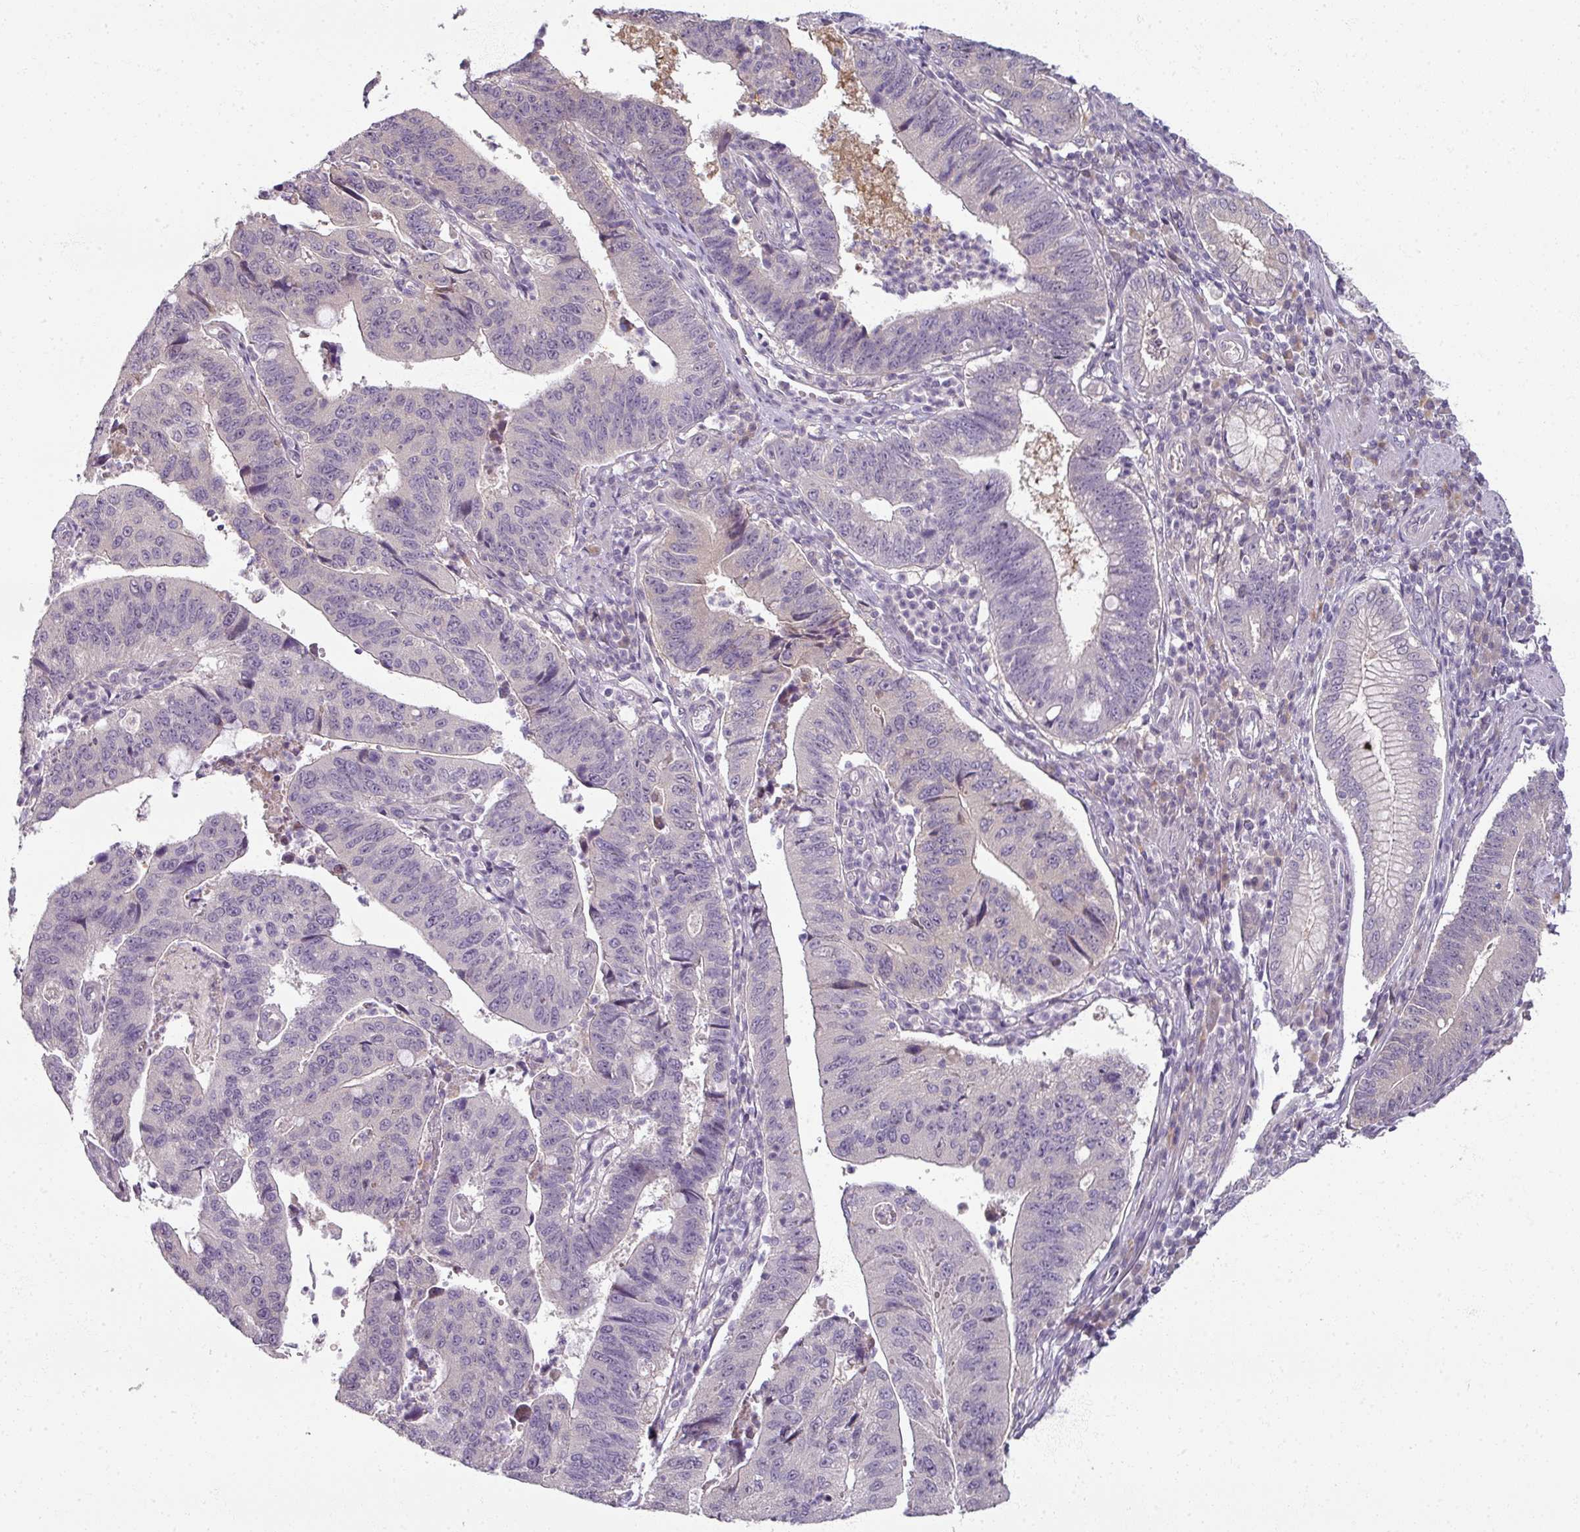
{"staining": {"intensity": "negative", "quantity": "none", "location": "none"}, "tissue": "stomach cancer", "cell_type": "Tumor cells", "image_type": "cancer", "snomed": [{"axis": "morphology", "description": "Adenocarcinoma, NOS"}, {"axis": "topography", "description": "Stomach"}], "caption": "A photomicrograph of human stomach cancer (adenocarcinoma) is negative for staining in tumor cells. The staining was performed using DAB to visualize the protein expression in brown, while the nuclei were stained in blue with hematoxylin (Magnification: 20x).", "gene": "MYMK", "patient": {"sex": "male", "age": 59}}